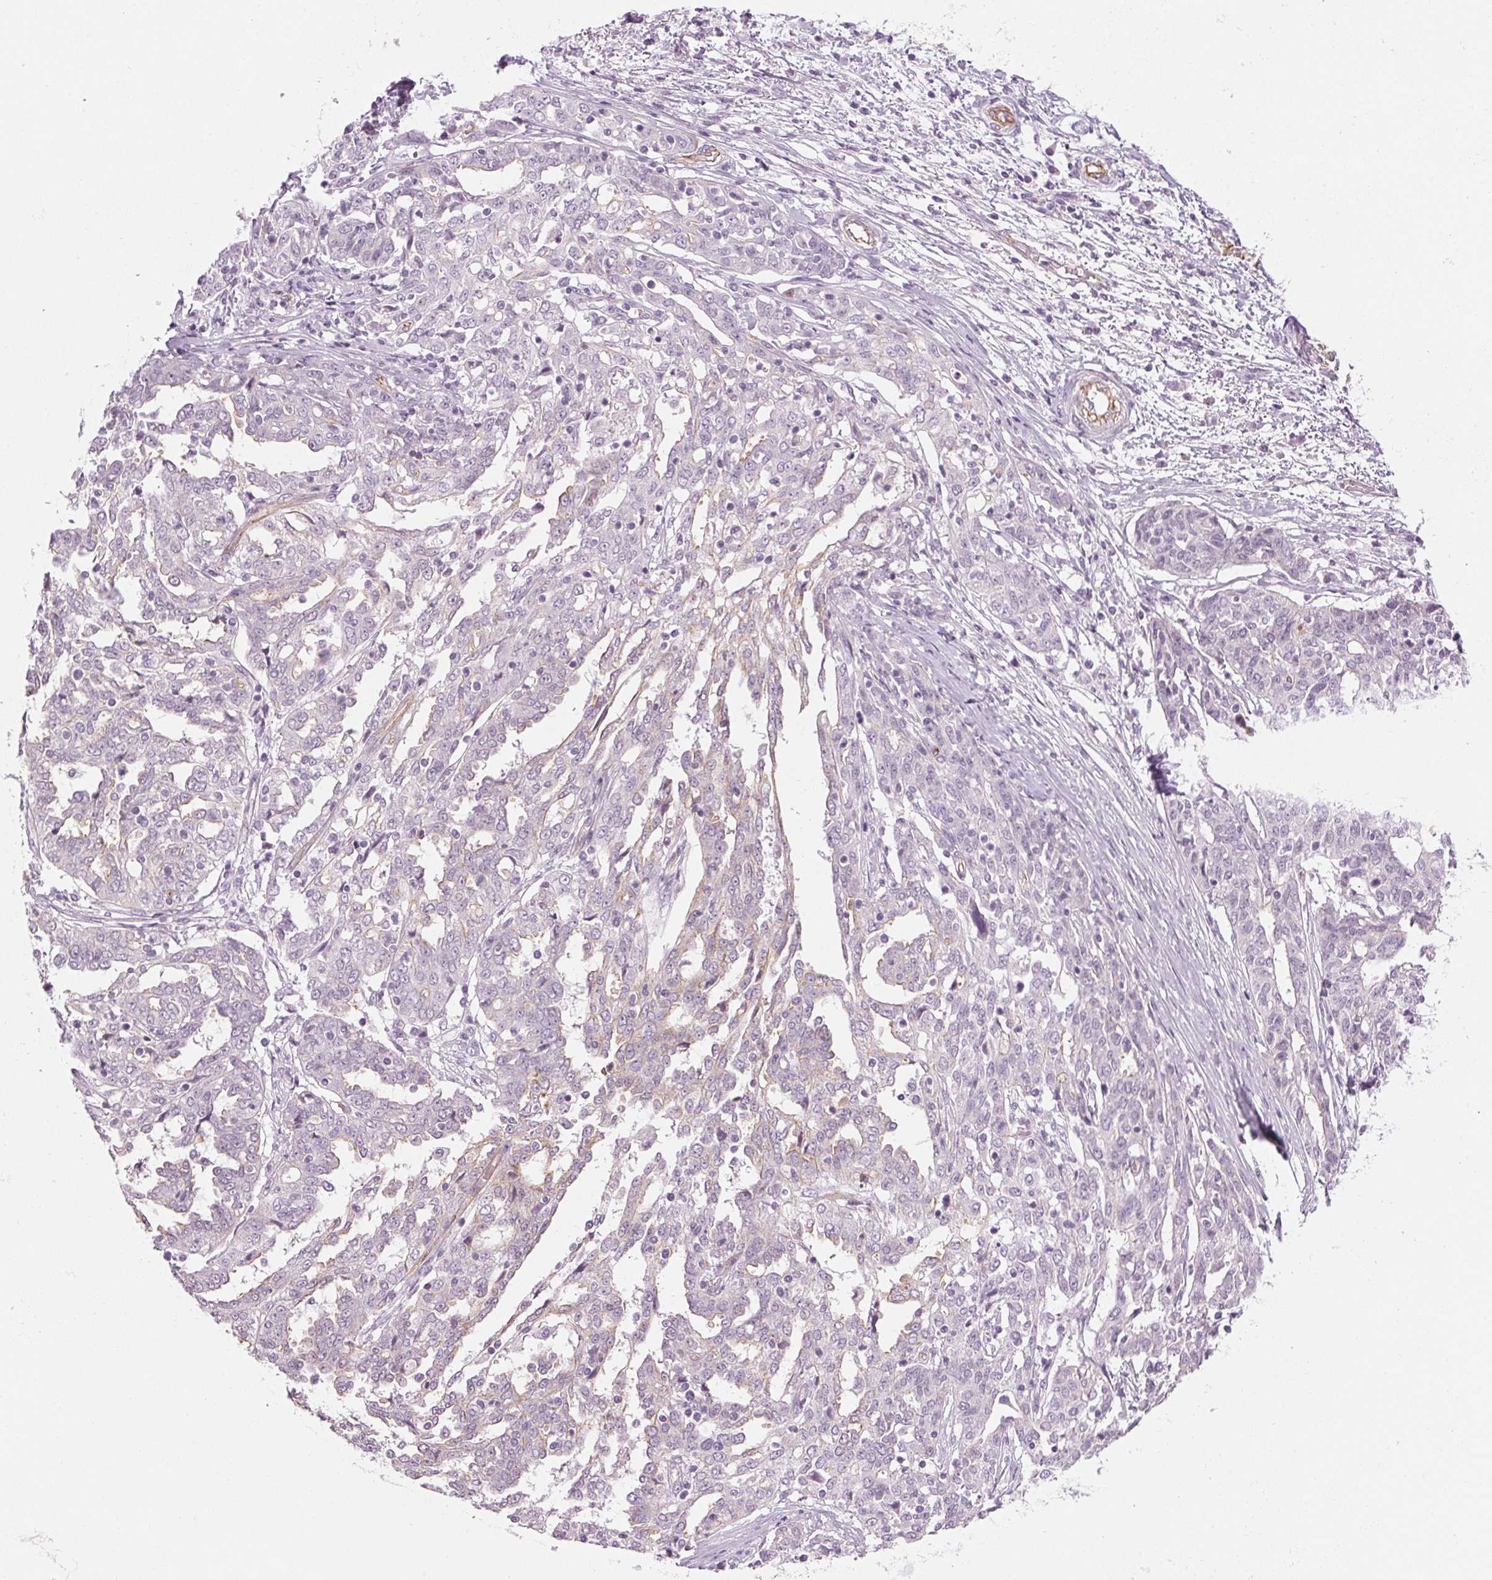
{"staining": {"intensity": "negative", "quantity": "none", "location": "none"}, "tissue": "ovarian cancer", "cell_type": "Tumor cells", "image_type": "cancer", "snomed": [{"axis": "morphology", "description": "Cystadenocarcinoma, serous, NOS"}, {"axis": "topography", "description": "Ovary"}], "caption": "Ovarian serous cystadenocarcinoma stained for a protein using immunohistochemistry (IHC) reveals no expression tumor cells.", "gene": "AIF1L", "patient": {"sex": "female", "age": 67}}